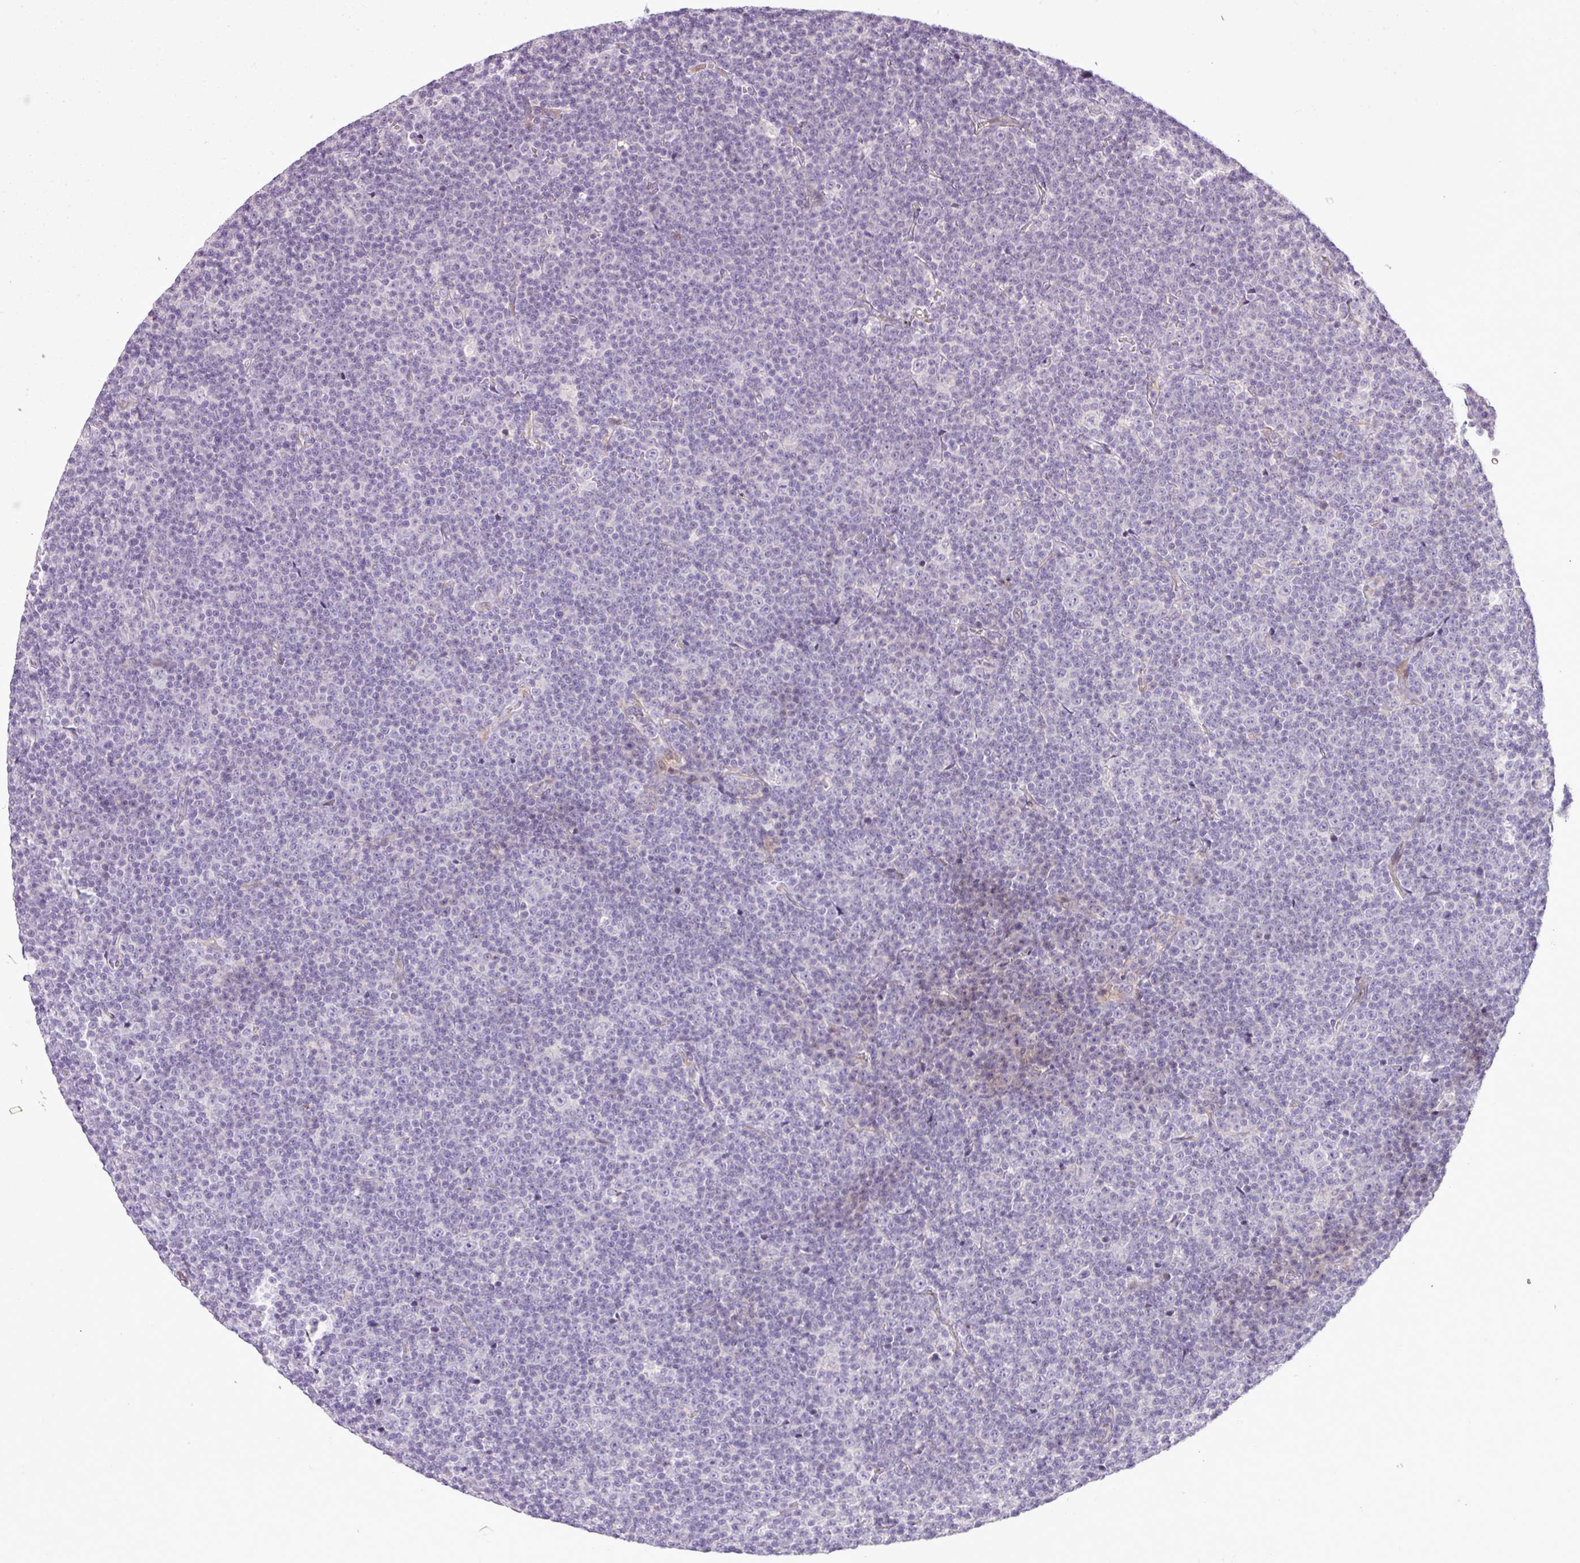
{"staining": {"intensity": "negative", "quantity": "none", "location": "none"}, "tissue": "lymphoma", "cell_type": "Tumor cells", "image_type": "cancer", "snomed": [{"axis": "morphology", "description": "Malignant lymphoma, non-Hodgkin's type, Low grade"}, {"axis": "topography", "description": "Lymph node"}], "caption": "DAB (3,3'-diaminobenzidine) immunohistochemical staining of human low-grade malignant lymphoma, non-Hodgkin's type demonstrates no significant expression in tumor cells.", "gene": "DNAJB13", "patient": {"sex": "female", "age": 67}}